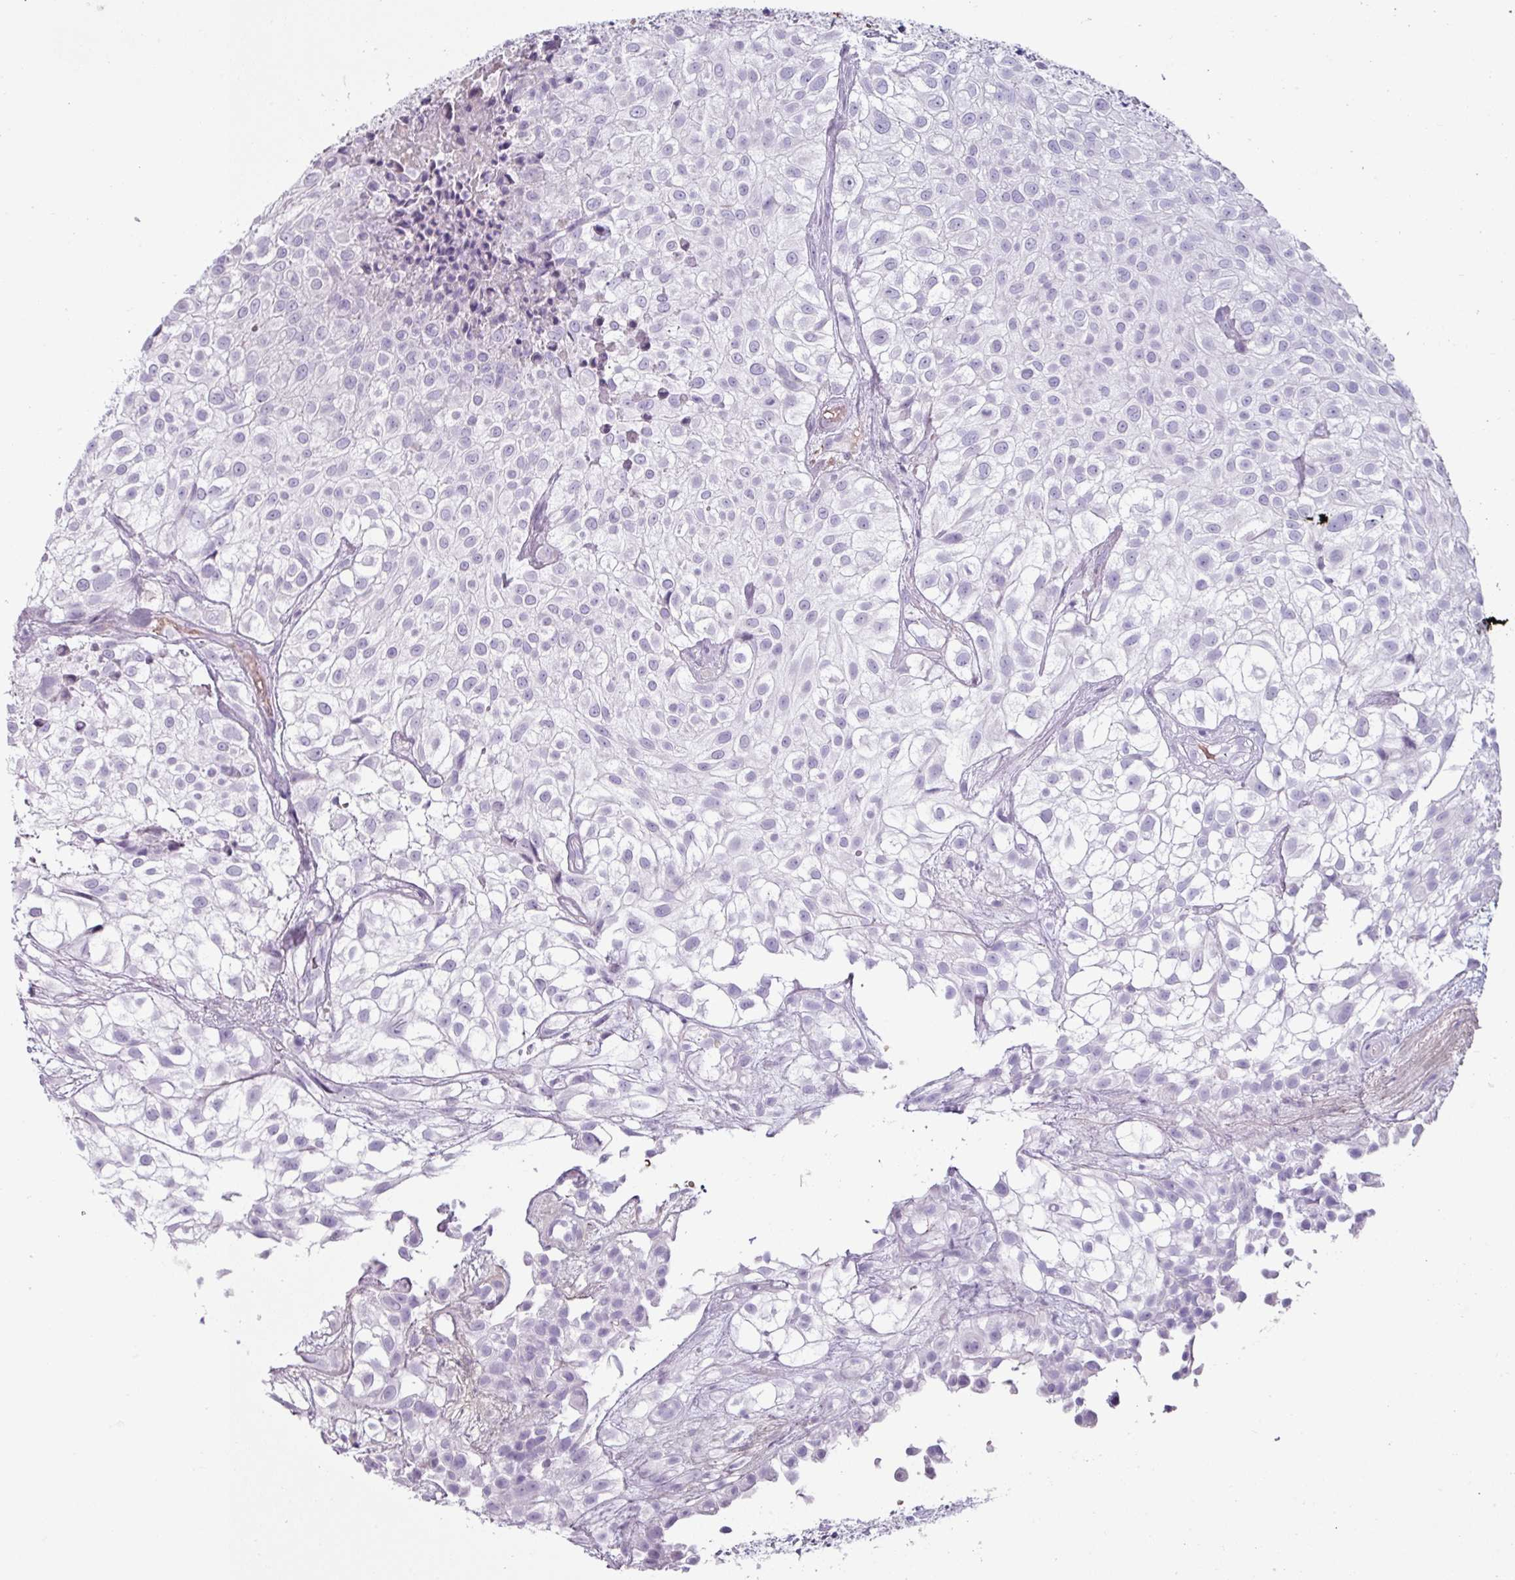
{"staining": {"intensity": "negative", "quantity": "none", "location": "none"}, "tissue": "urothelial cancer", "cell_type": "Tumor cells", "image_type": "cancer", "snomed": [{"axis": "morphology", "description": "Urothelial carcinoma, High grade"}, {"axis": "topography", "description": "Urinary bladder"}], "caption": "This is an IHC photomicrograph of human urothelial cancer. There is no expression in tumor cells.", "gene": "CLCA1", "patient": {"sex": "male", "age": 56}}